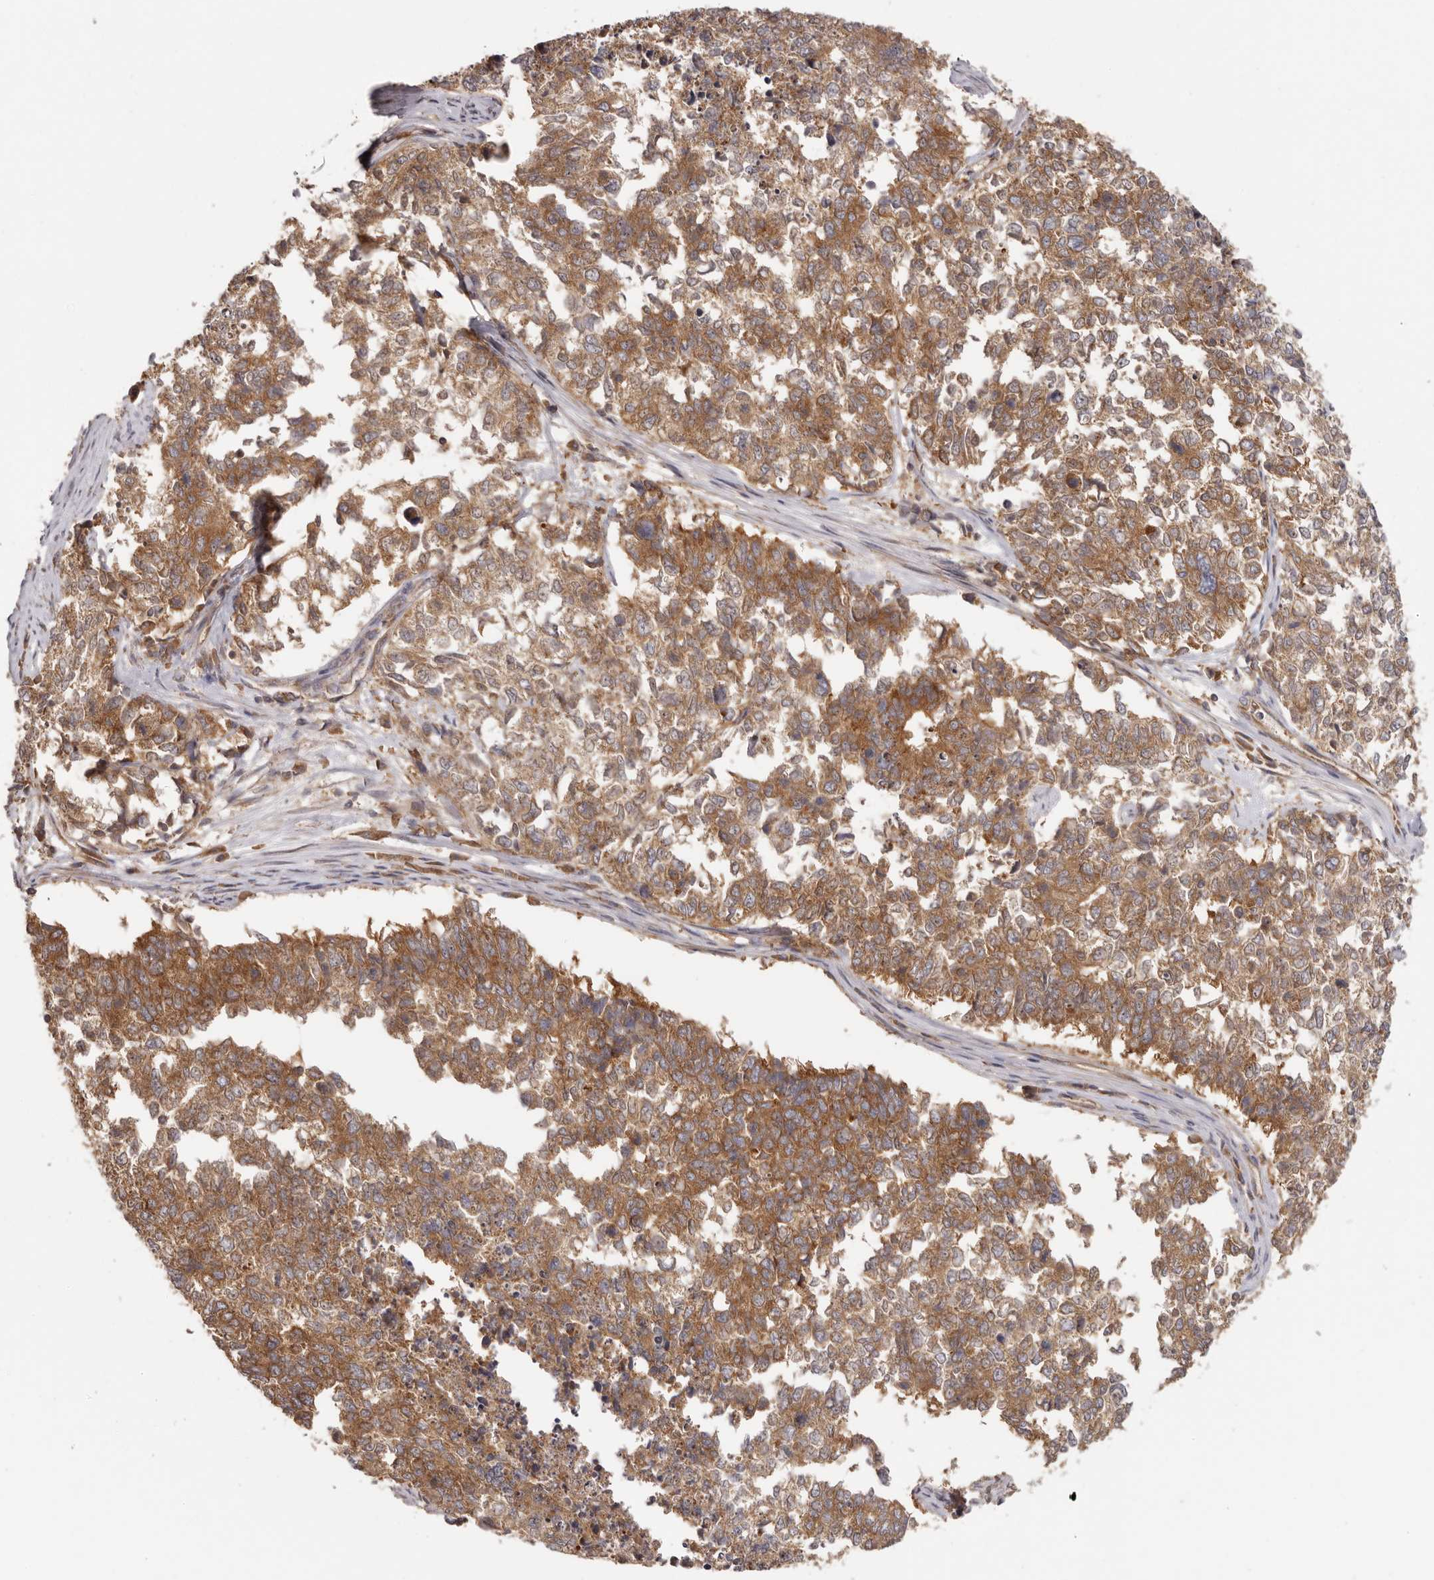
{"staining": {"intensity": "moderate", "quantity": ">75%", "location": "cytoplasmic/membranous"}, "tissue": "cervical cancer", "cell_type": "Tumor cells", "image_type": "cancer", "snomed": [{"axis": "morphology", "description": "Squamous cell carcinoma, NOS"}, {"axis": "topography", "description": "Cervix"}], "caption": "Human squamous cell carcinoma (cervical) stained with a protein marker exhibits moderate staining in tumor cells.", "gene": "EEF1E1", "patient": {"sex": "female", "age": 63}}